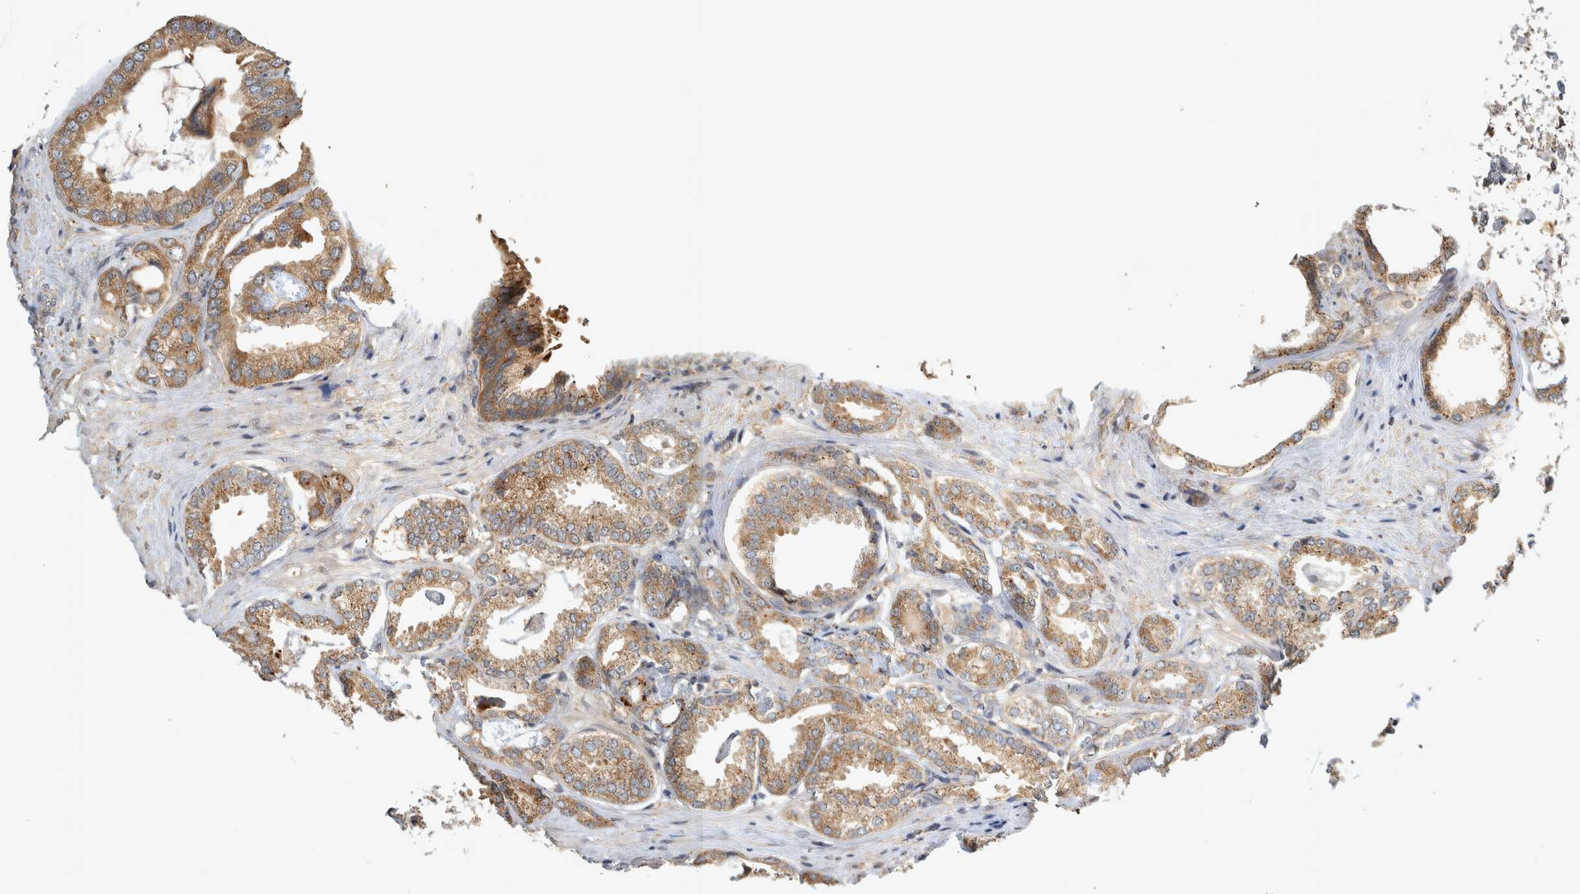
{"staining": {"intensity": "moderate", "quantity": ">75%", "location": "cytoplasmic/membranous"}, "tissue": "prostate cancer", "cell_type": "Tumor cells", "image_type": "cancer", "snomed": [{"axis": "morphology", "description": "Adenocarcinoma, Low grade"}, {"axis": "topography", "description": "Prostate"}], "caption": "Immunohistochemistry (IHC) of human prostate cancer (low-grade adenocarcinoma) shows medium levels of moderate cytoplasmic/membranous expression in approximately >75% of tumor cells.", "gene": "TRMT61B", "patient": {"sex": "male", "age": 71}}